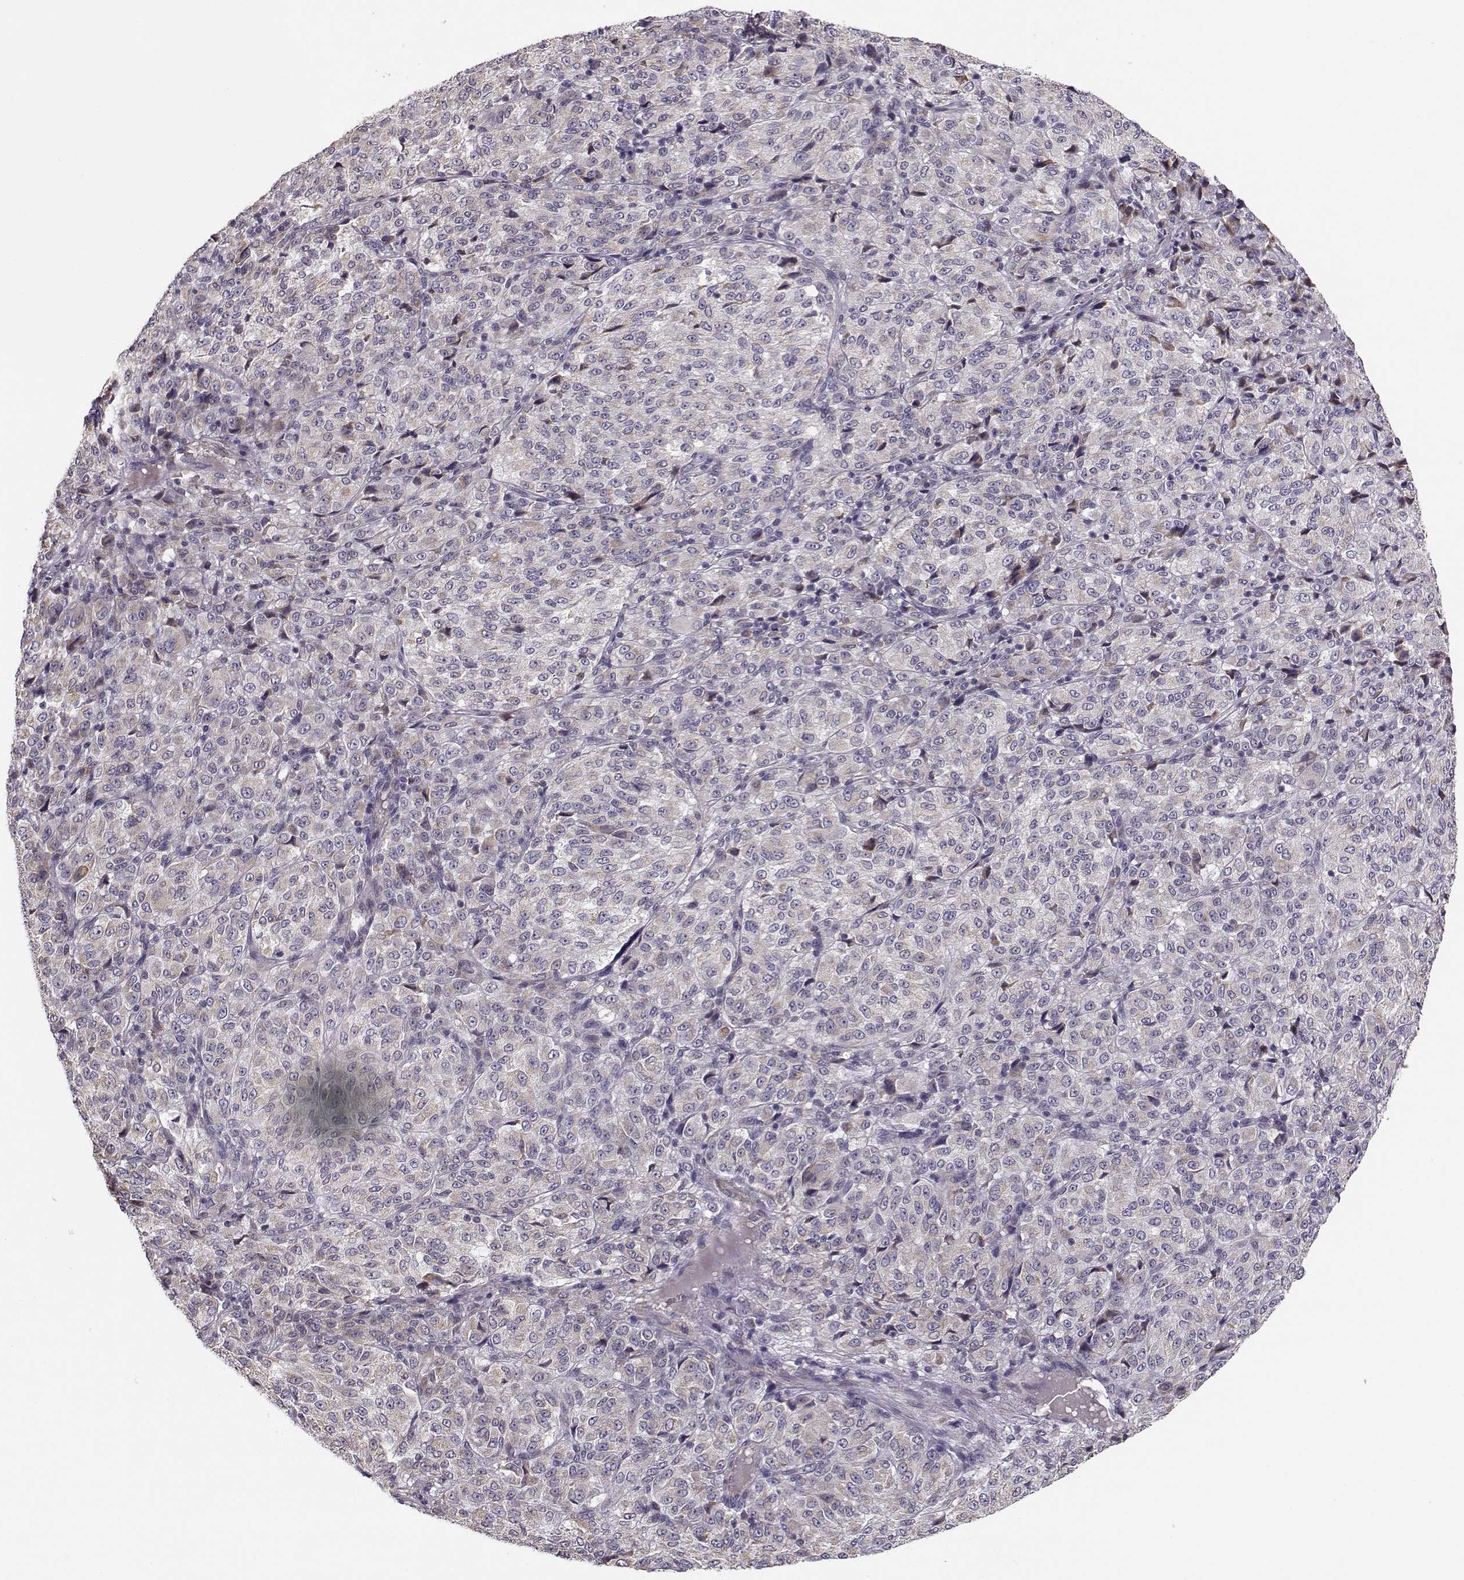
{"staining": {"intensity": "weak", "quantity": "<25%", "location": "cytoplasmic/membranous"}, "tissue": "melanoma", "cell_type": "Tumor cells", "image_type": "cancer", "snomed": [{"axis": "morphology", "description": "Malignant melanoma, Metastatic site"}, {"axis": "topography", "description": "Brain"}], "caption": "Tumor cells show no significant protein staining in malignant melanoma (metastatic site). Brightfield microscopy of immunohistochemistry (IHC) stained with DAB (brown) and hematoxylin (blue), captured at high magnification.", "gene": "ENTPD8", "patient": {"sex": "female", "age": 56}}